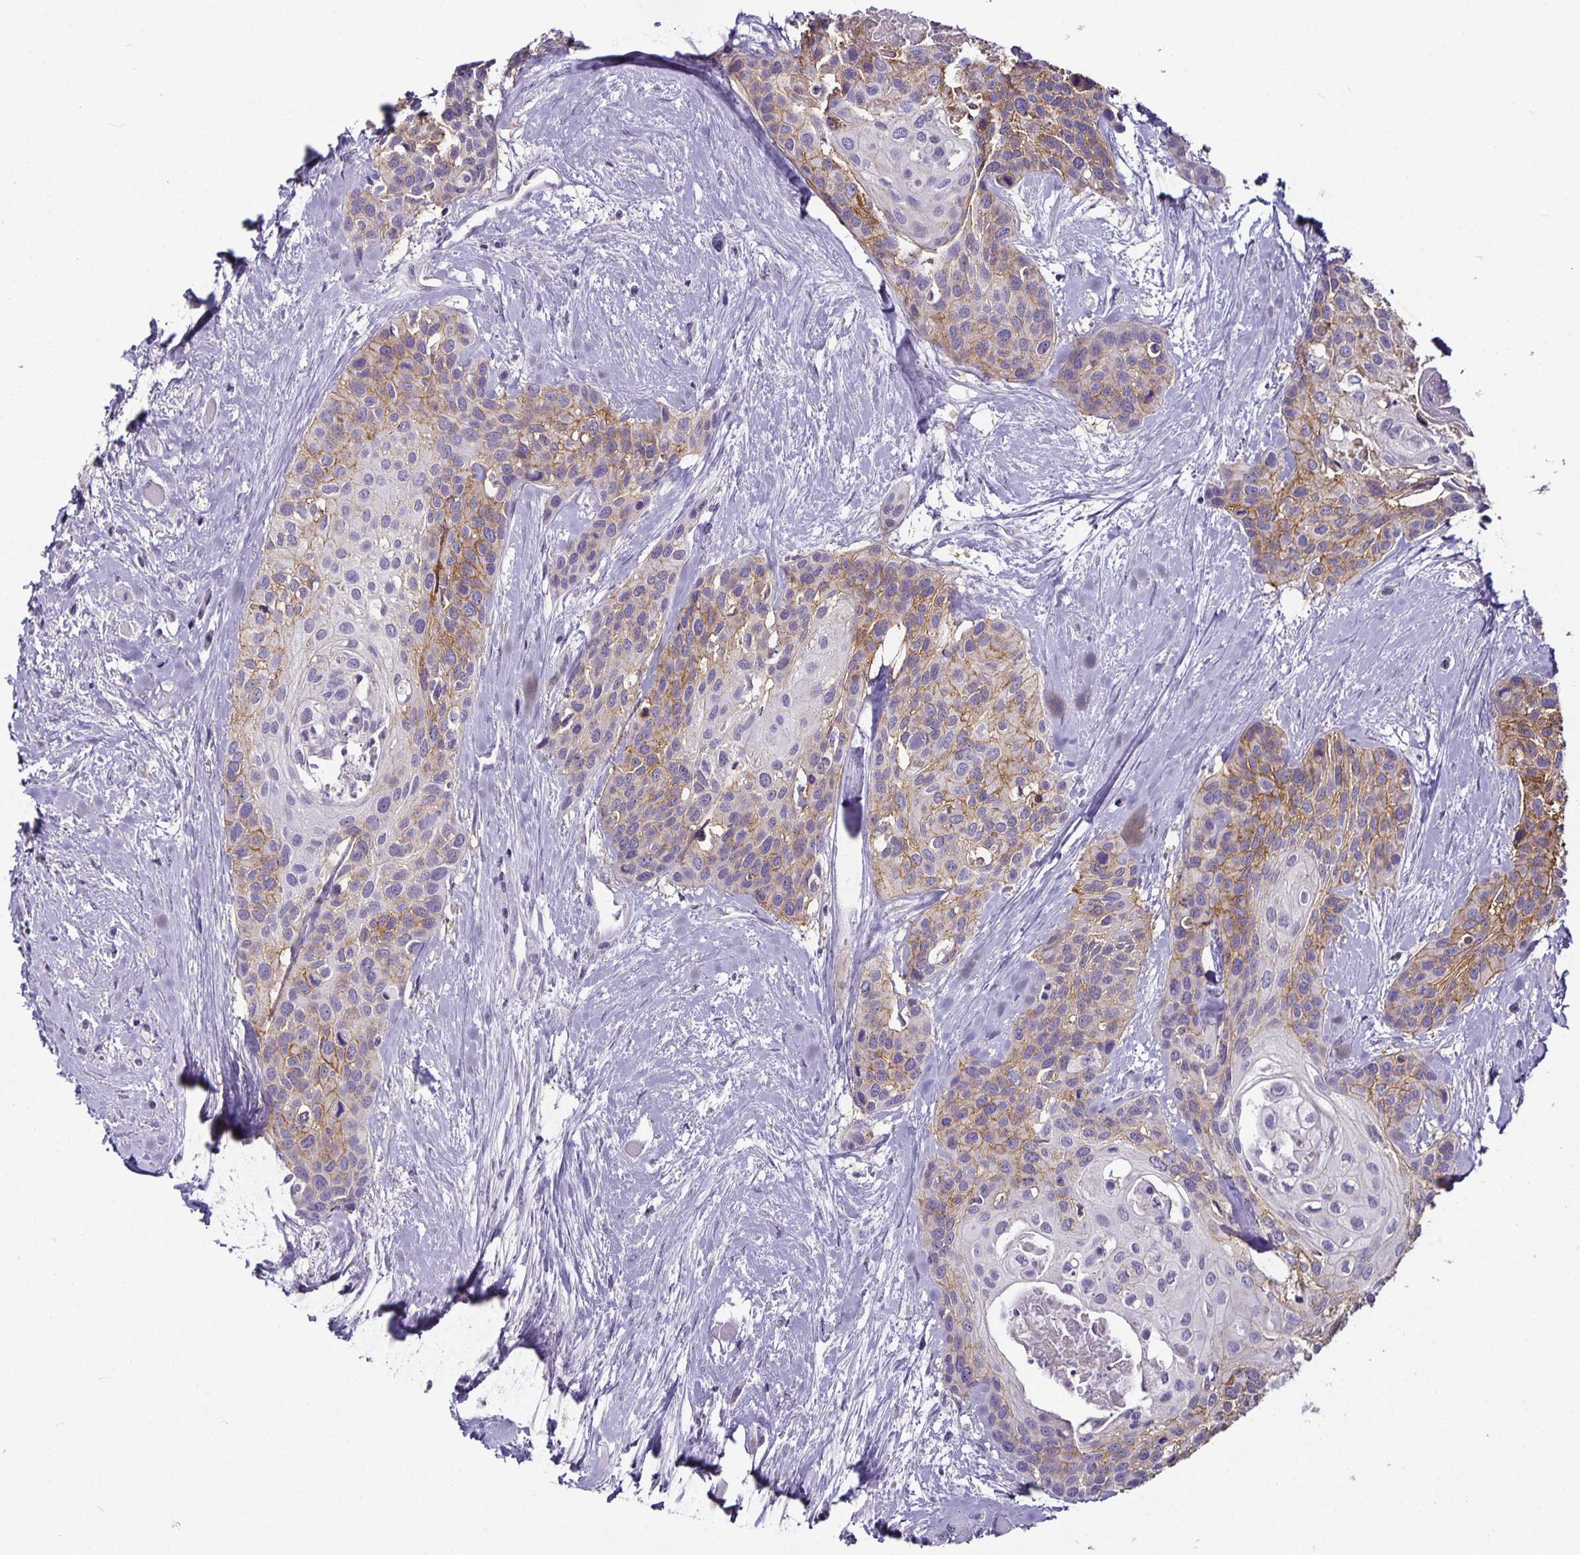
{"staining": {"intensity": "weak", "quantity": "25%-75%", "location": "cytoplasmic/membranous"}, "tissue": "head and neck cancer", "cell_type": "Tumor cells", "image_type": "cancer", "snomed": [{"axis": "morphology", "description": "Squamous cell carcinoma, NOS"}, {"axis": "topography", "description": "Head-Neck"}], "caption": "Immunohistochemistry of human head and neck squamous cell carcinoma demonstrates low levels of weak cytoplasmic/membranous positivity in approximately 25%-75% of tumor cells.", "gene": "CA12", "patient": {"sex": "female", "age": 50}}